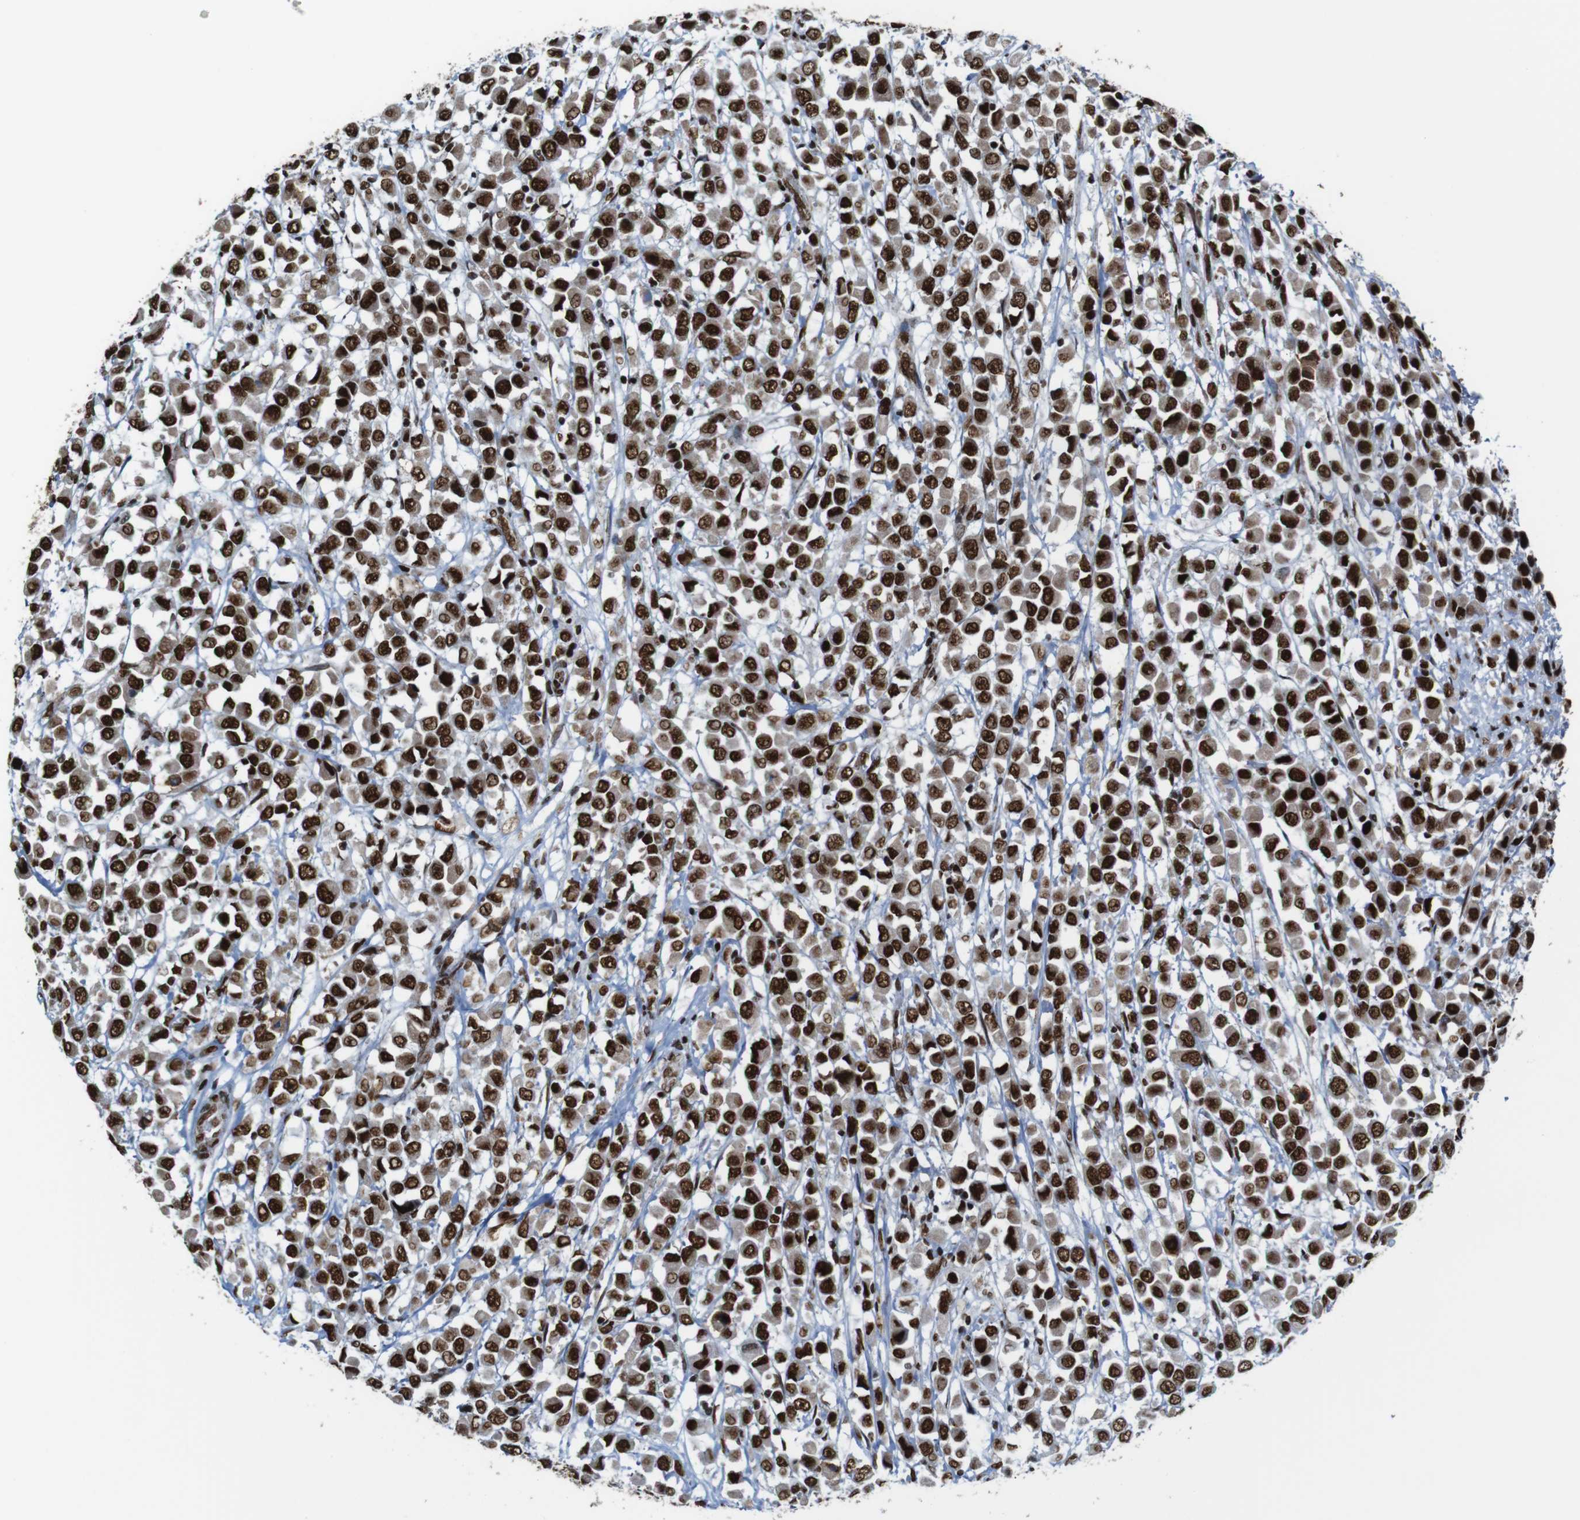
{"staining": {"intensity": "strong", "quantity": ">75%", "location": "nuclear"}, "tissue": "breast cancer", "cell_type": "Tumor cells", "image_type": "cancer", "snomed": [{"axis": "morphology", "description": "Duct carcinoma"}, {"axis": "topography", "description": "Breast"}], "caption": "This is a histology image of immunohistochemistry (IHC) staining of breast cancer, which shows strong positivity in the nuclear of tumor cells.", "gene": "ROMO1", "patient": {"sex": "female", "age": 61}}